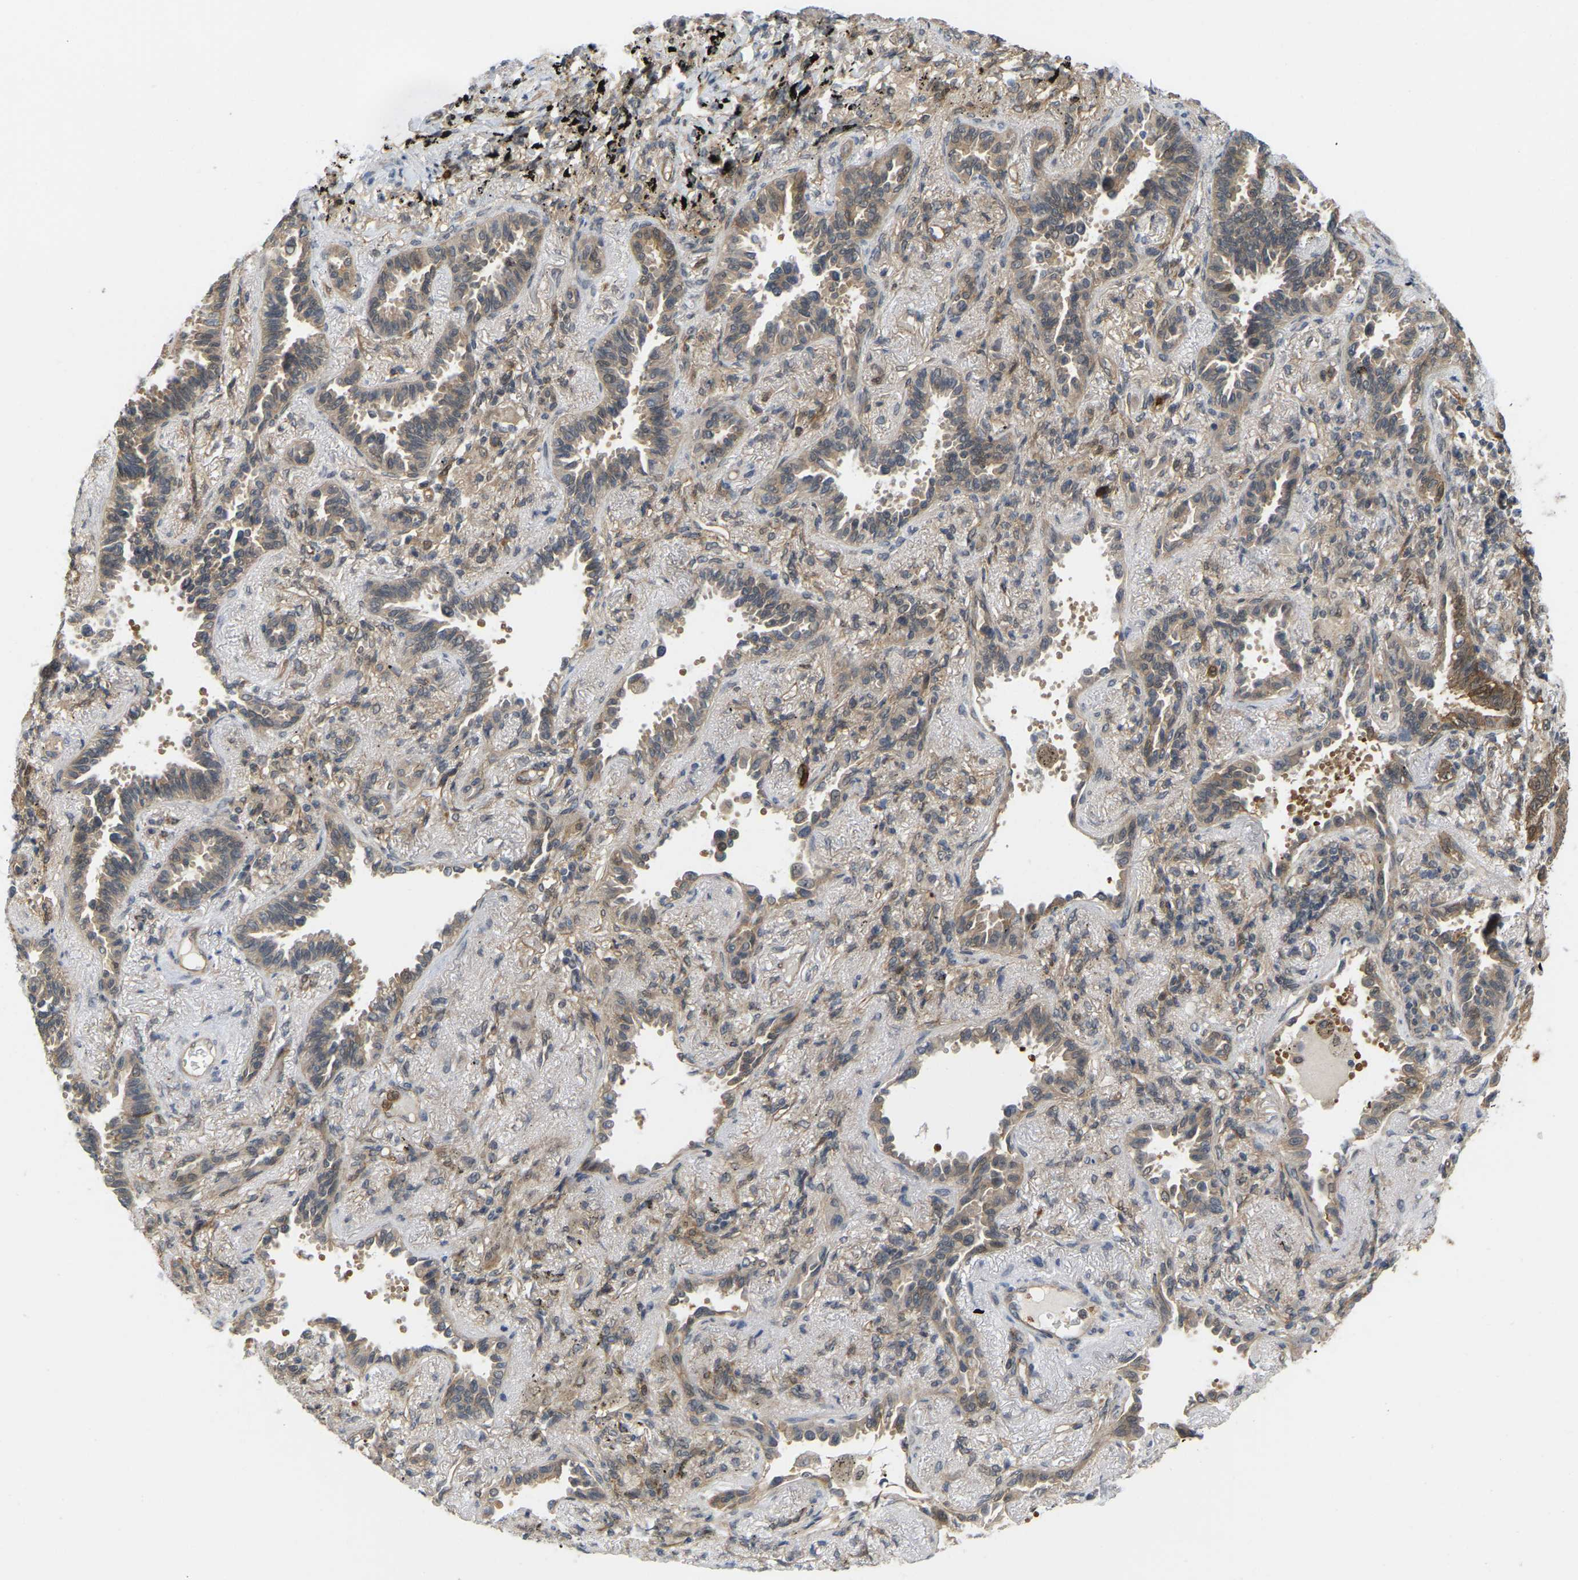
{"staining": {"intensity": "moderate", "quantity": ">75%", "location": "cytoplasmic/membranous"}, "tissue": "lung cancer", "cell_type": "Tumor cells", "image_type": "cancer", "snomed": [{"axis": "morphology", "description": "Adenocarcinoma, NOS"}, {"axis": "topography", "description": "Lung"}], "caption": "Adenocarcinoma (lung) tissue shows moderate cytoplasmic/membranous positivity in about >75% of tumor cells", "gene": "SERPINB5", "patient": {"sex": "male", "age": 59}}